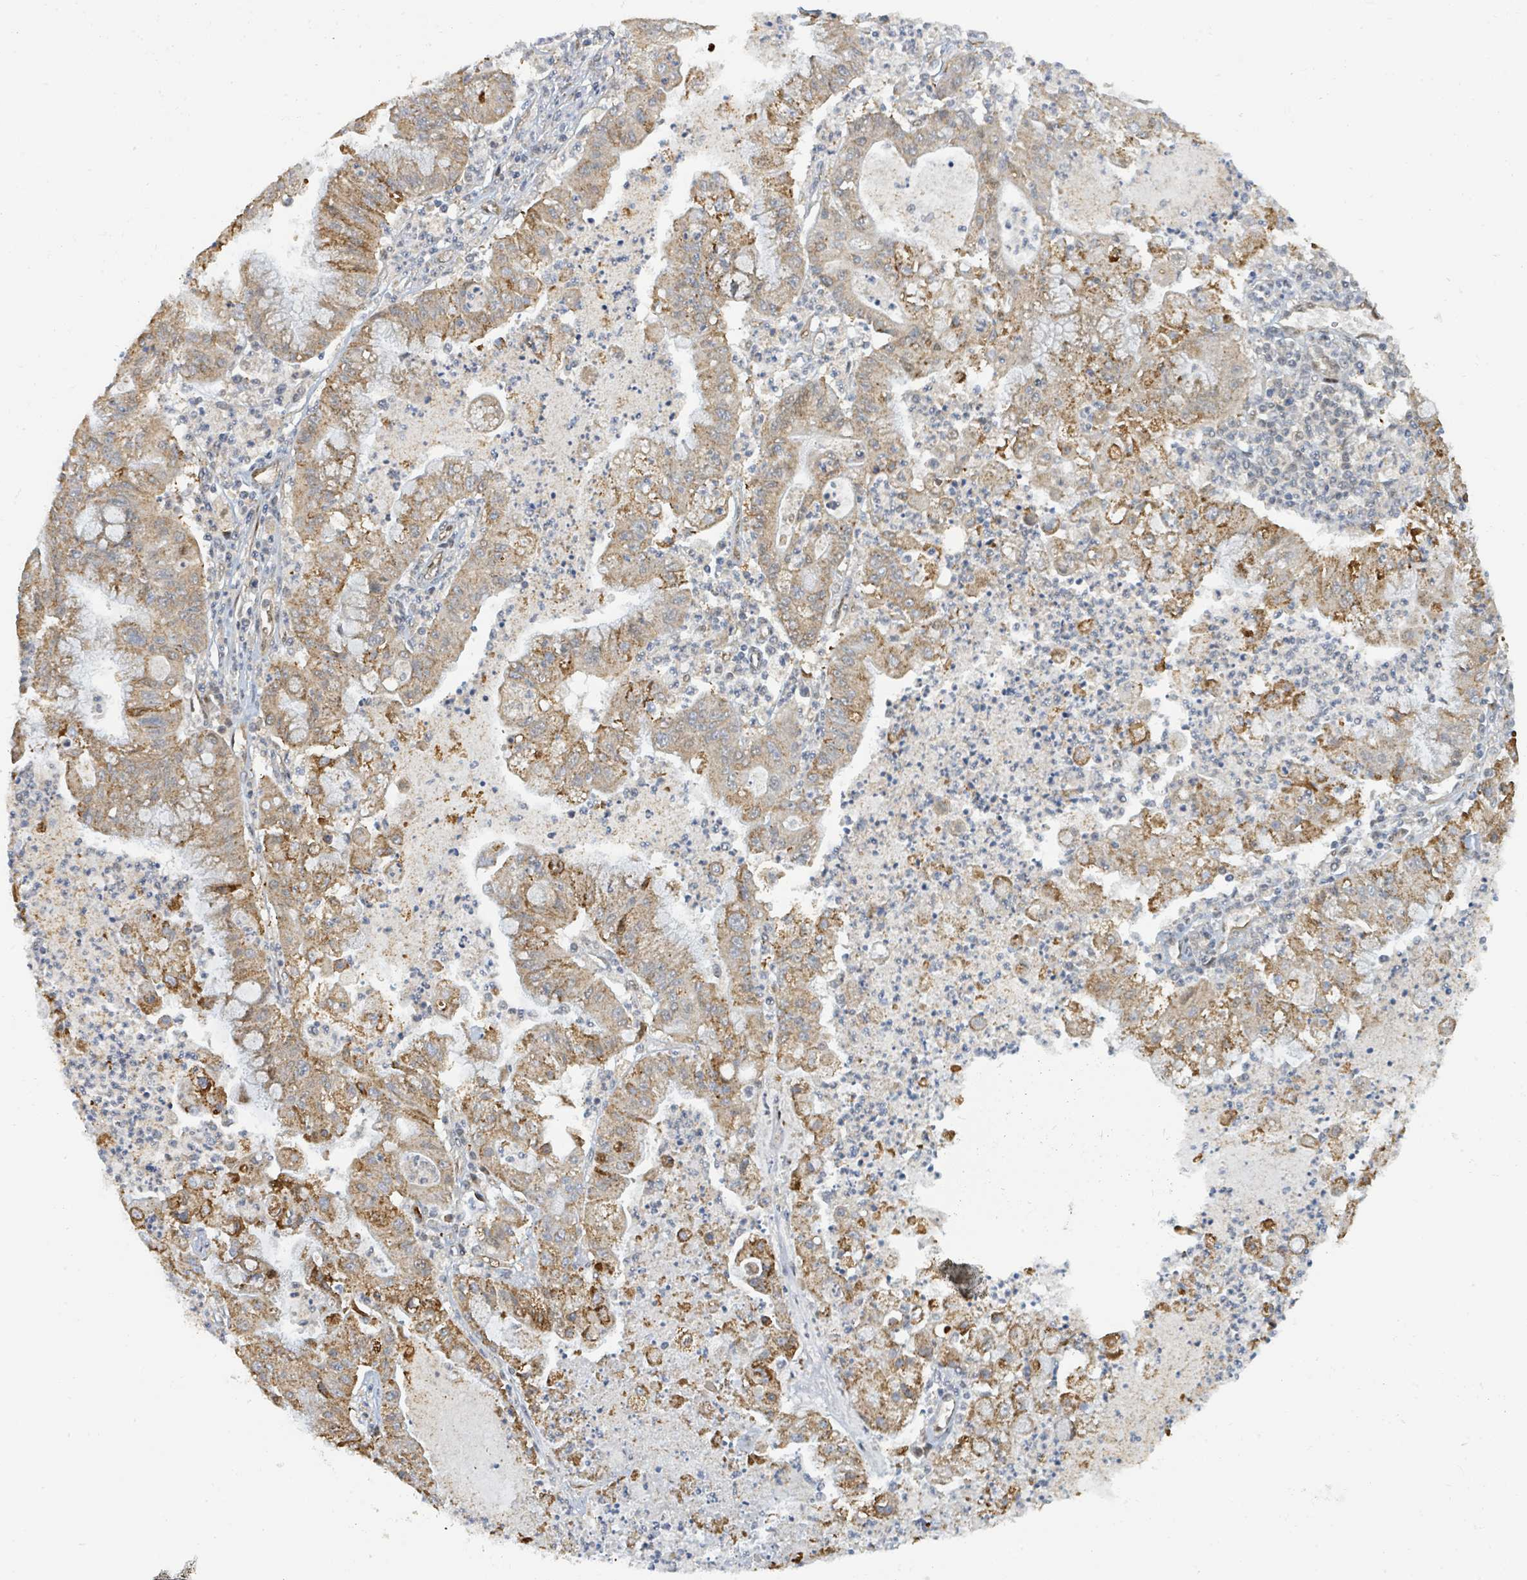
{"staining": {"intensity": "moderate", "quantity": ">75%", "location": "cytoplasmic/membranous"}, "tissue": "ovarian cancer", "cell_type": "Tumor cells", "image_type": "cancer", "snomed": [{"axis": "morphology", "description": "Cystadenocarcinoma, mucinous, NOS"}, {"axis": "topography", "description": "Ovary"}], "caption": "The histopathology image shows staining of ovarian cancer, revealing moderate cytoplasmic/membranous protein staining (brown color) within tumor cells.", "gene": "PSMB7", "patient": {"sex": "female", "age": 70}}